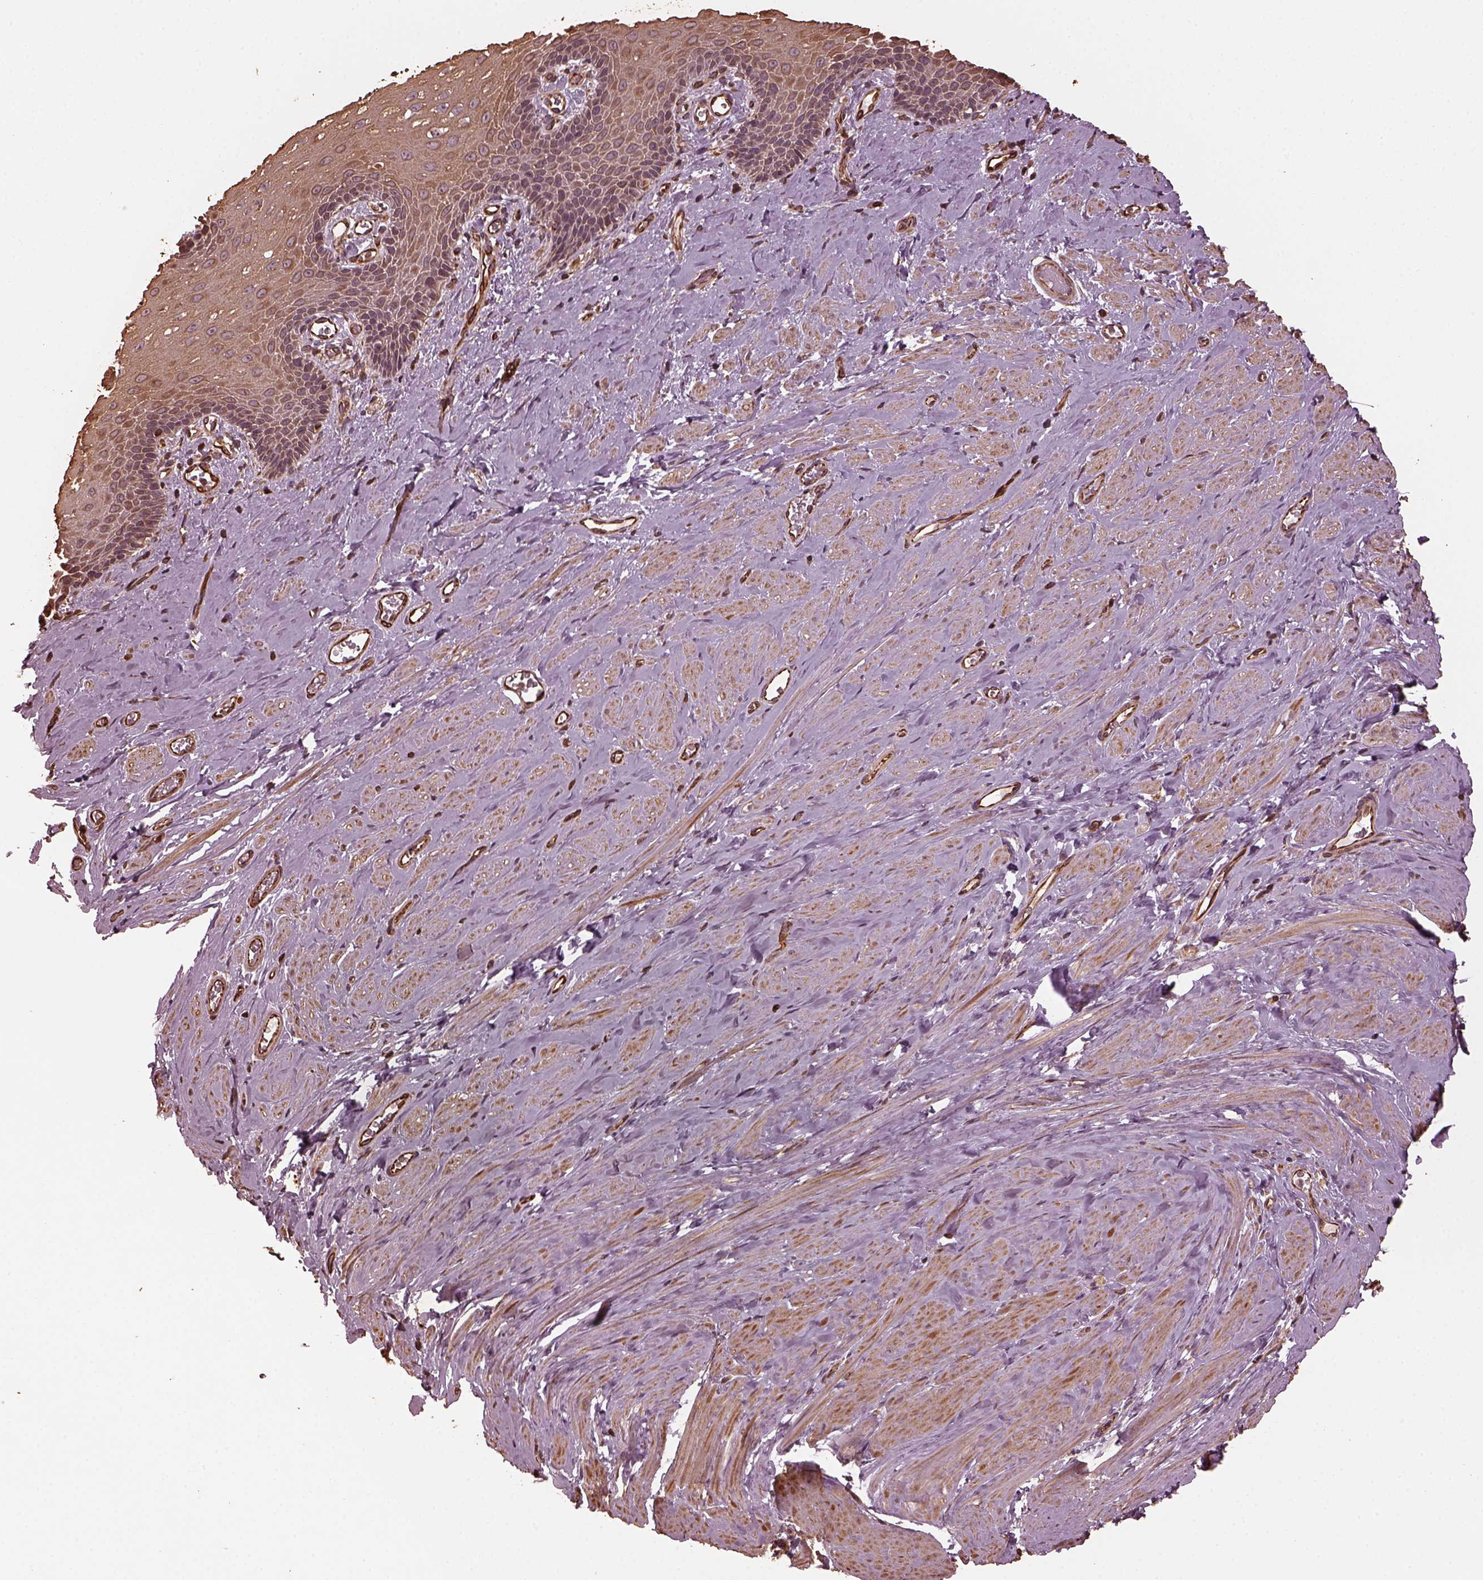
{"staining": {"intensity": "weak", "quantity": "25%-75%", "location": "cytoplasmic/membranous"}, "tissue": "esophagus", "cell_type": "Squamous epithelial cells", "image_type": "normal", "snomed": [{"axis": "morphology", "description": "Normal tissue, NOS"}, {"axis": "topography", "description": "Esophagus"}], "caption": "Esophagus stained with DAB (3,3'-diaminobenzidine) immunohistochemistry shows low levels of weak cytoplasmic/membranous positivity in about 25%-75% of squamous epithelial cells. (Stains: DAB (3,3'-diaminobenzidine) in brown, nuclei in blue, Microscopy: brightfield microscopy at high magnification).", "gene": "GTPBP1", "patient": {"sex": "male", "age": 64}}